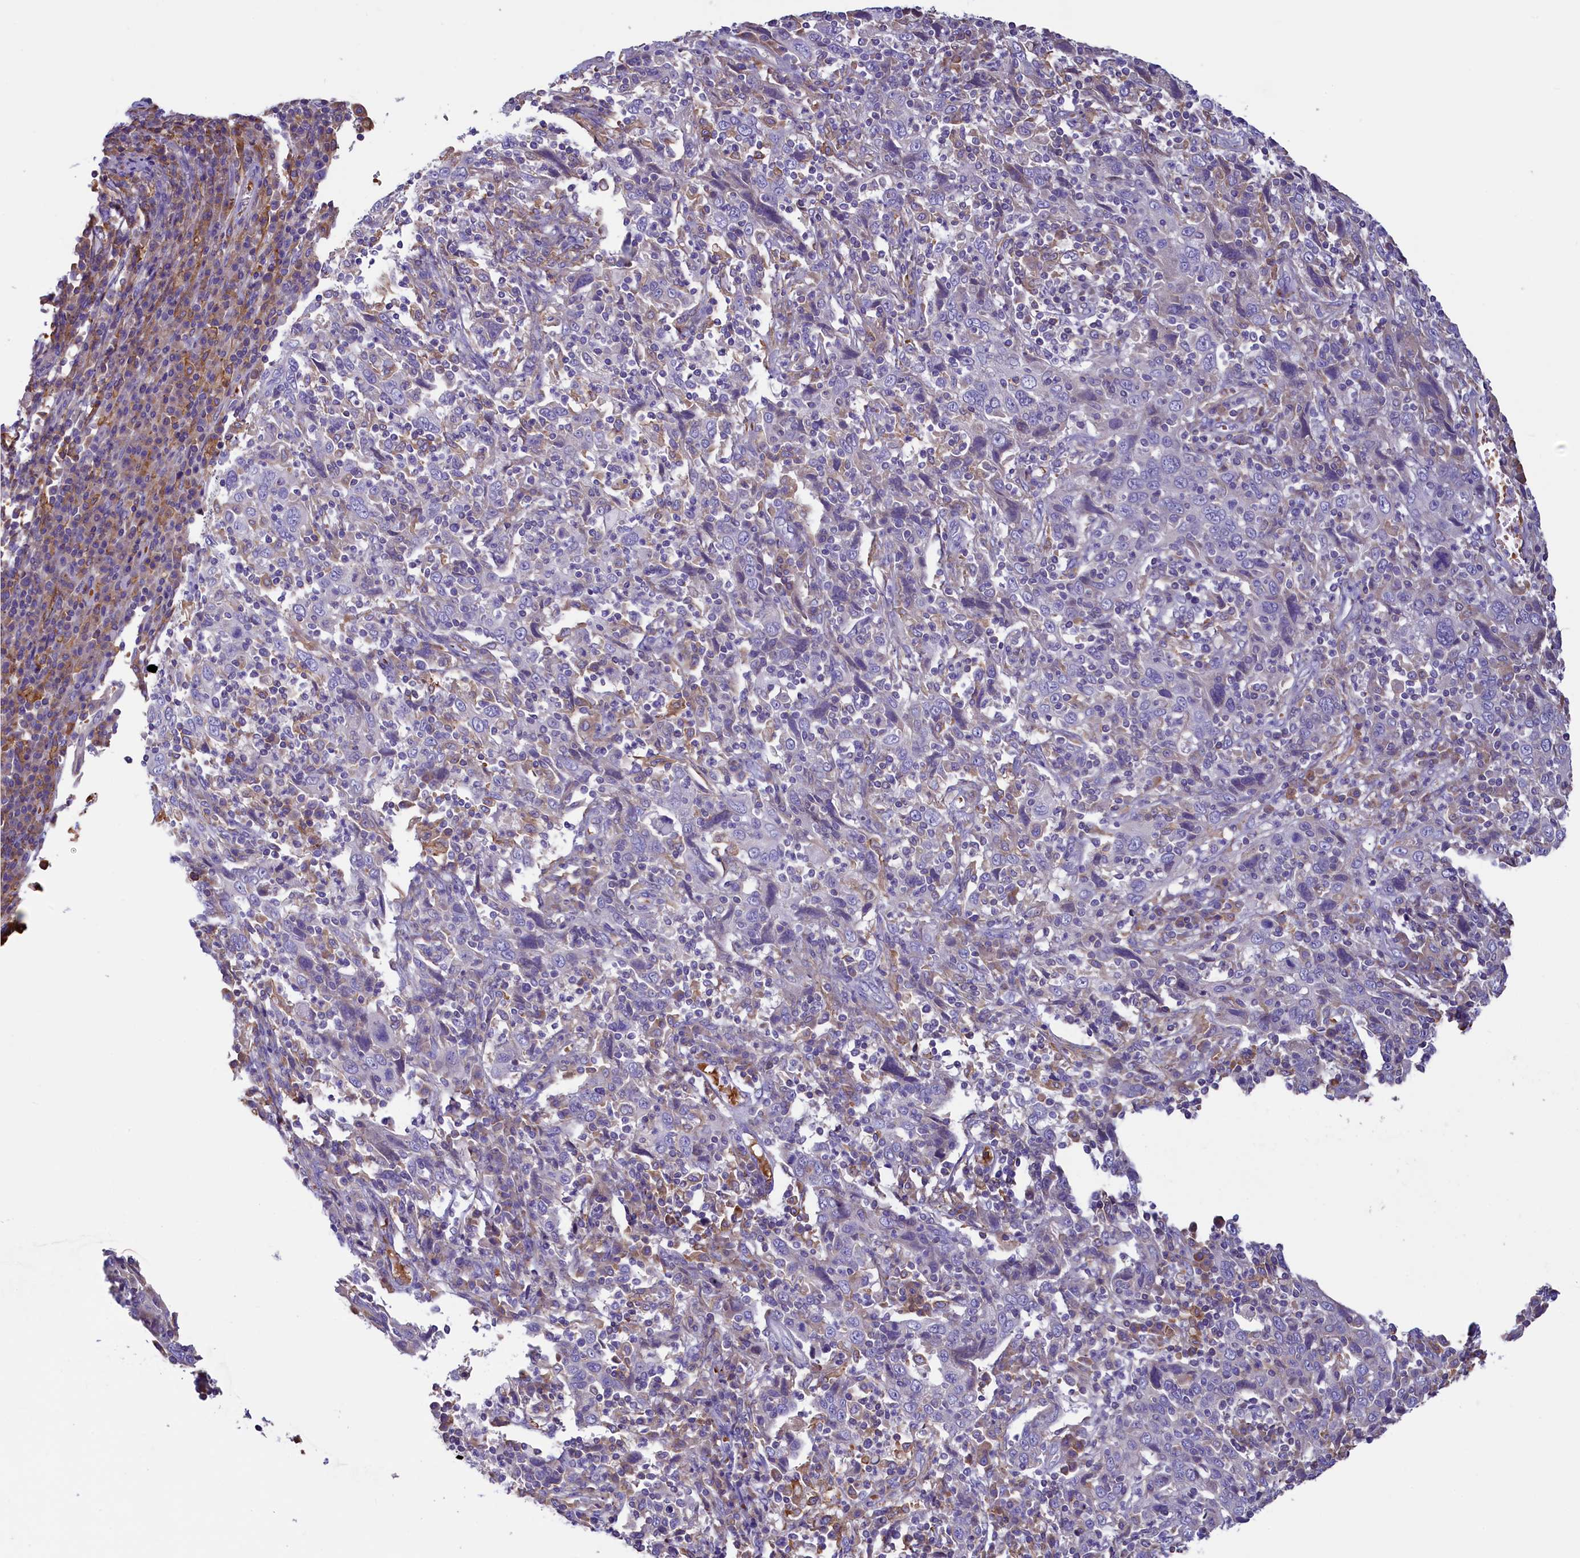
{"staining": {"intensity": "negative", "quantity": "none", "location": "none"}, "tissue": "cervical cancer", "cell_type": "Tumor cells", "image_type": "cancer", "snomed": [{"axis": "morphology", "description": "Squamous cell carcinoma, NOS"}, {"axis": "topography", "description": "Cervix"}], "caption": "High power microscopy photomicrograph of an IHC histopathology image of cervical cancer (squamous cell carcinoma), revealing no significant staining in tumor cells.", "gene": "HPS6", "patient": {"sex": "female", "age": 46}}